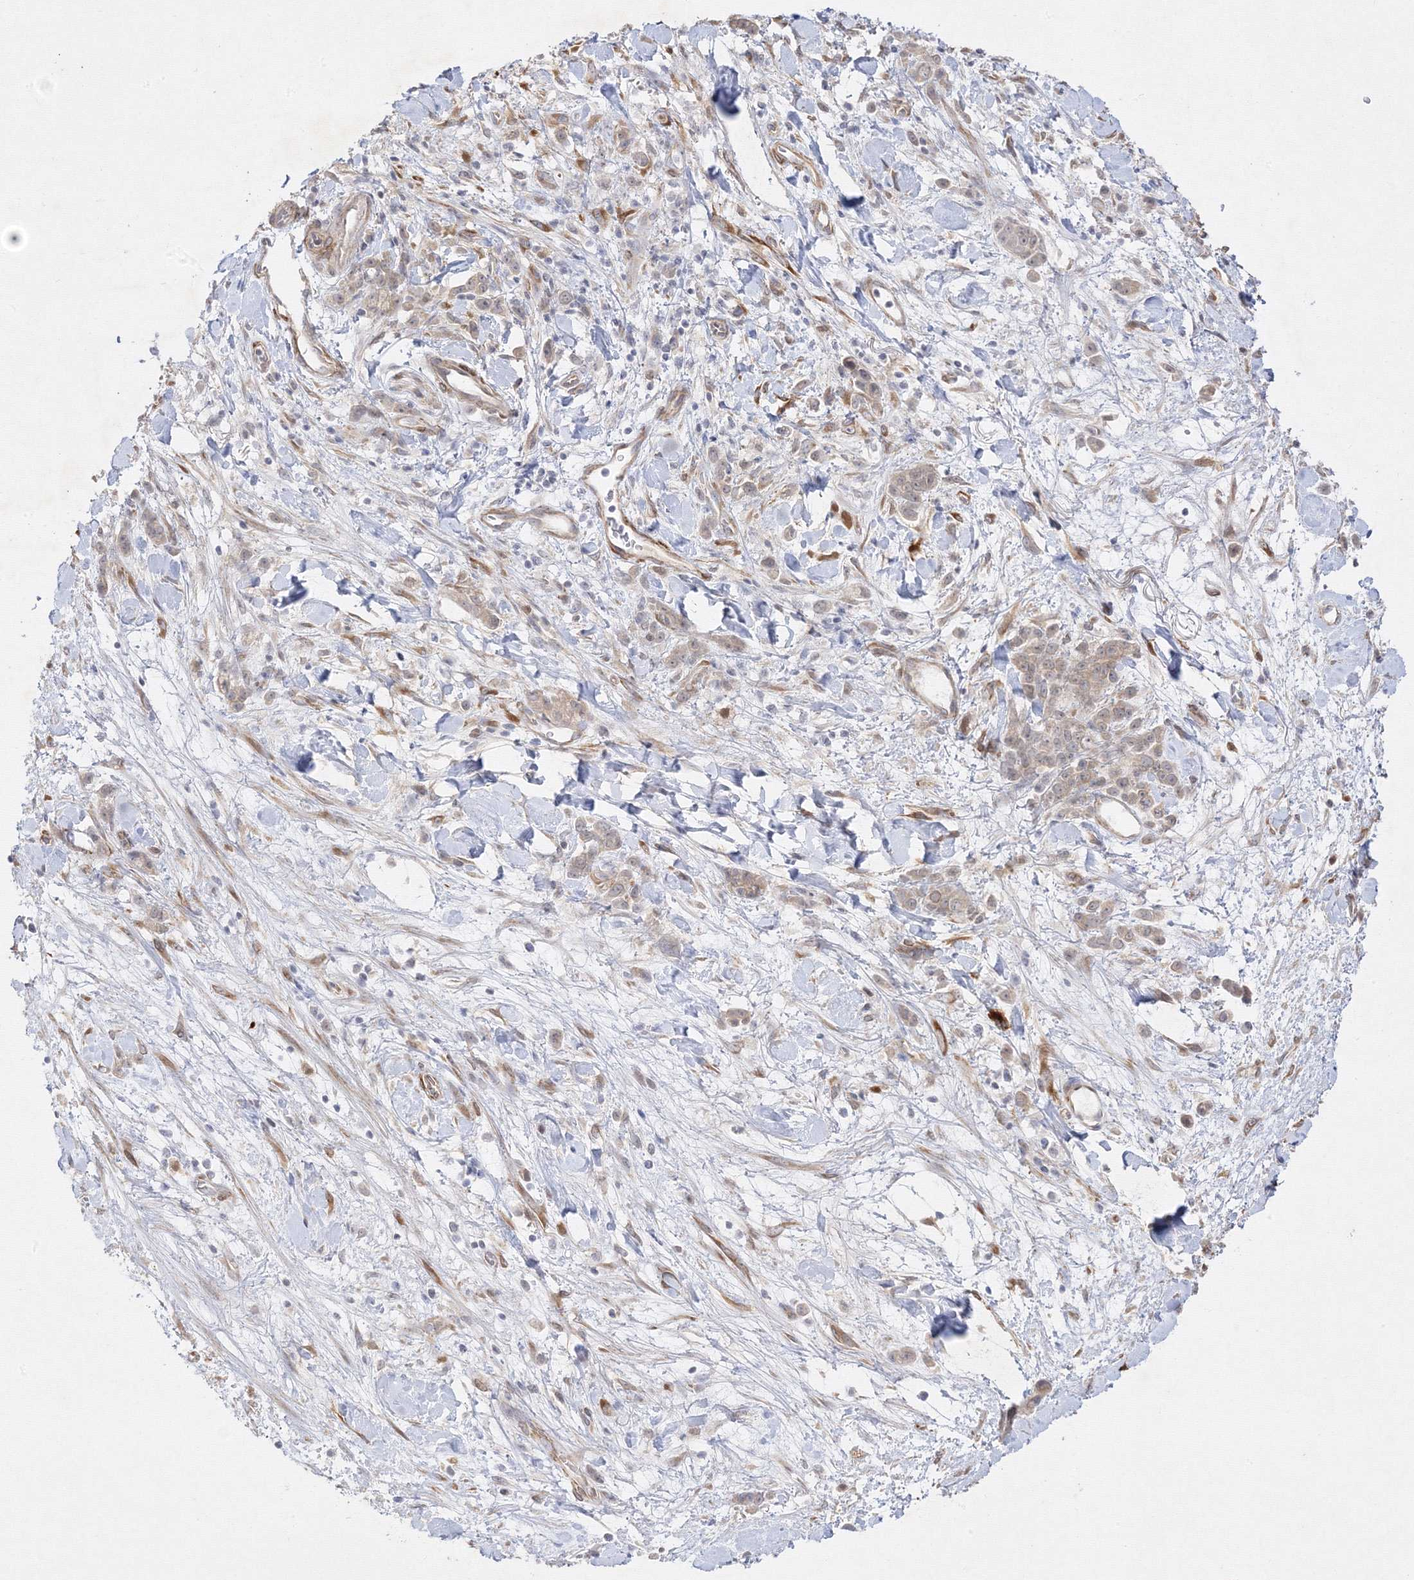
{"staining": {"intensity": "weak", "quantity": ">75%", "location": "cytoplasmic/membranous"}, "tissue": "stomach cancer", "cell_type": "Tumor cells", "image_type": "cancer", "snomed": [{"axis": "morphology", "description": "Normal tissue, NOS"}, {"axis": "morphology", "description": "Adenocarcinoma, NOS"}, {"axis": "topography", "description": "Stomach"}], "caption": "Brown immunohistochemical staining in stomach adenocarcinoma exhibits weak cytoplasmic/membranous positivity in about >75% of tumor cells.", "gene": "C2CD2", "patient": {"sex": "male", "age": 82}}